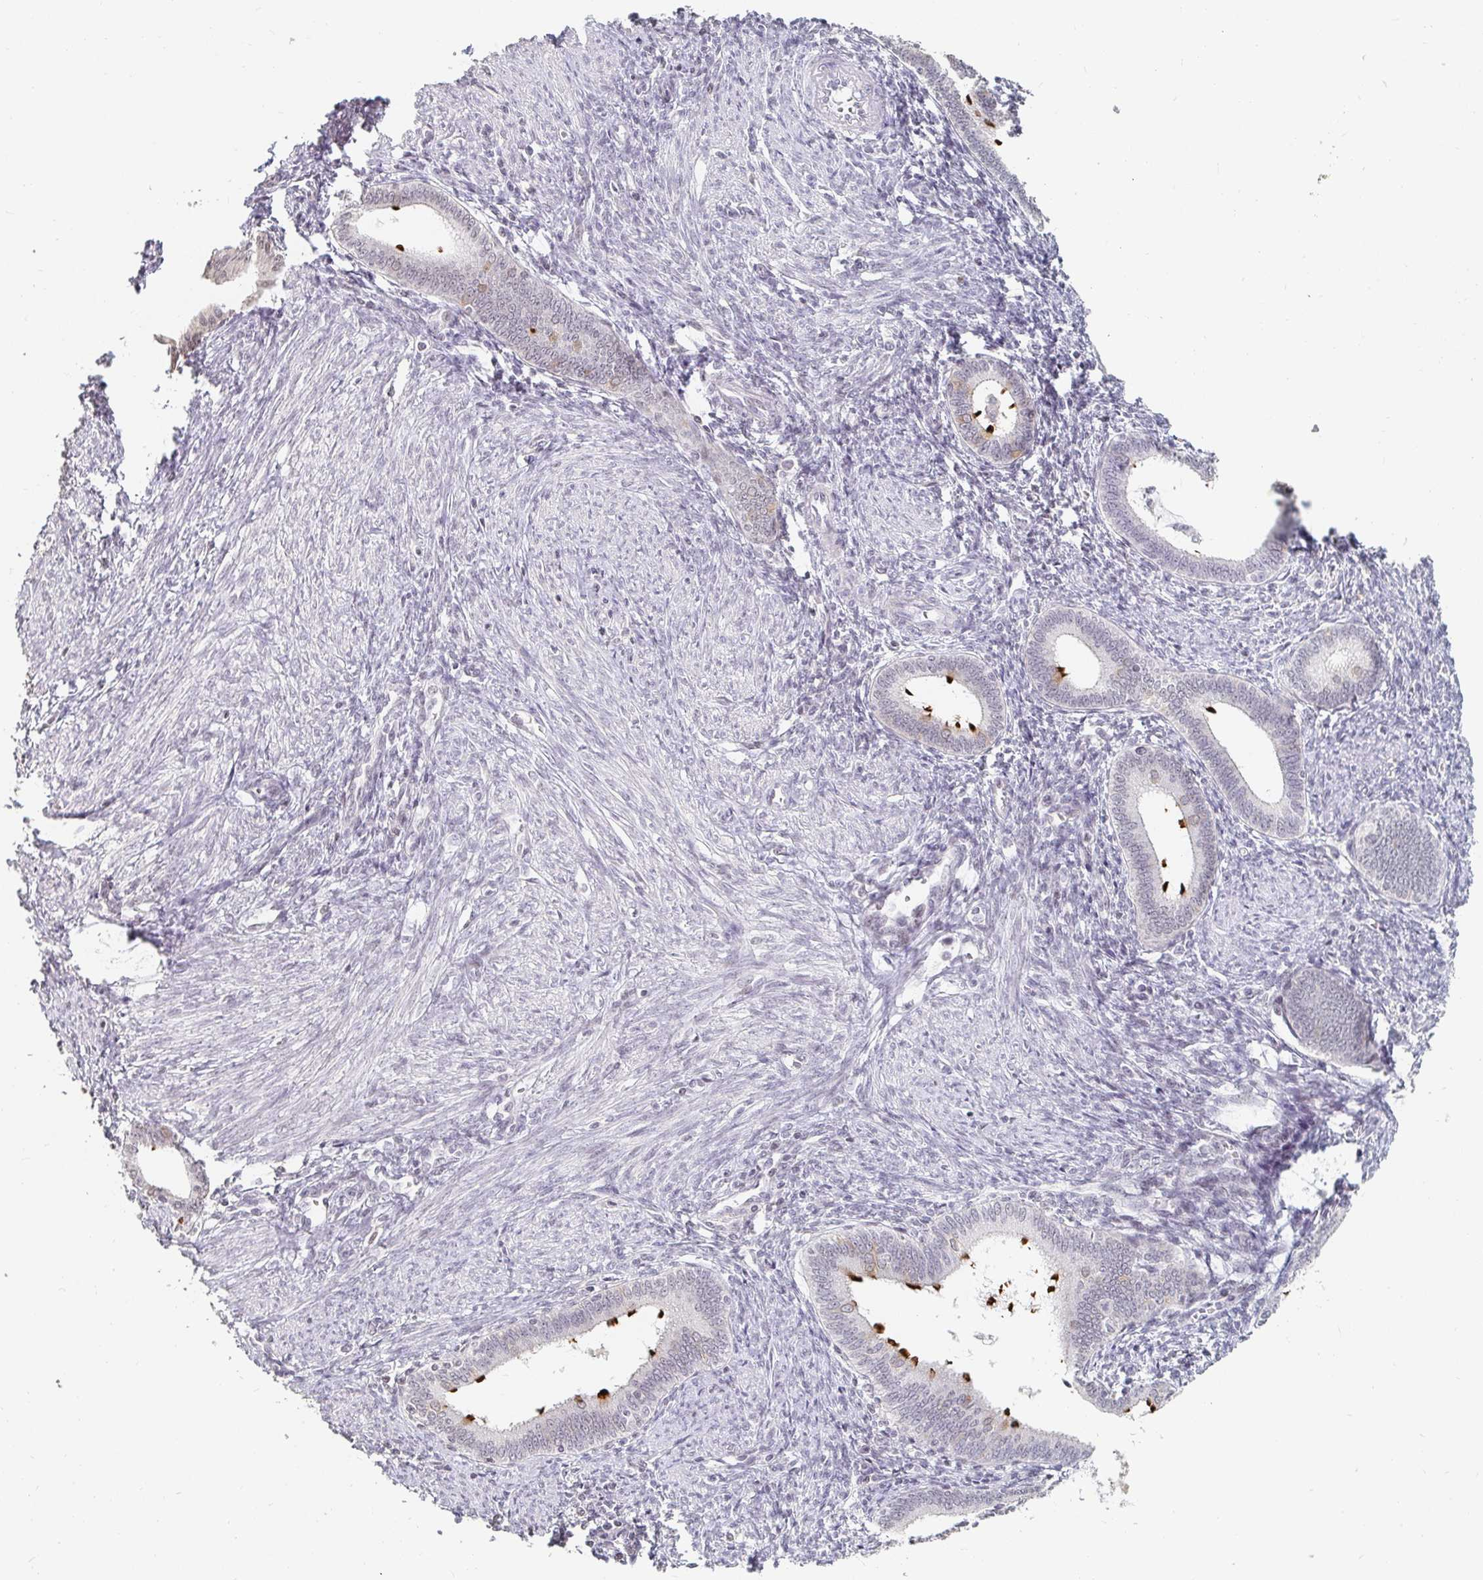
{"staining": {"intensity": "negative", "quantity": "none", "location": "none"}, "tissue": "endometrium", "cell_type": "Cells in endometrial stroma", "image_type": "normal", "snomed": [{"axis": "morphology", "description": "Normal tissue, NOS"}, {"axis": "topography", "description": "Endometrium"}], "caption": "Immunohistochemistry (IHC) micrograph of unremarkable endometrium stained for a protein (brown), which shows no positivity in cells in endometrial stroma. (Immunohistochemistry, brightfield microscopy, high magnification).", "gene": "NME9", "patient": {"sex": "female", "age": 41}}